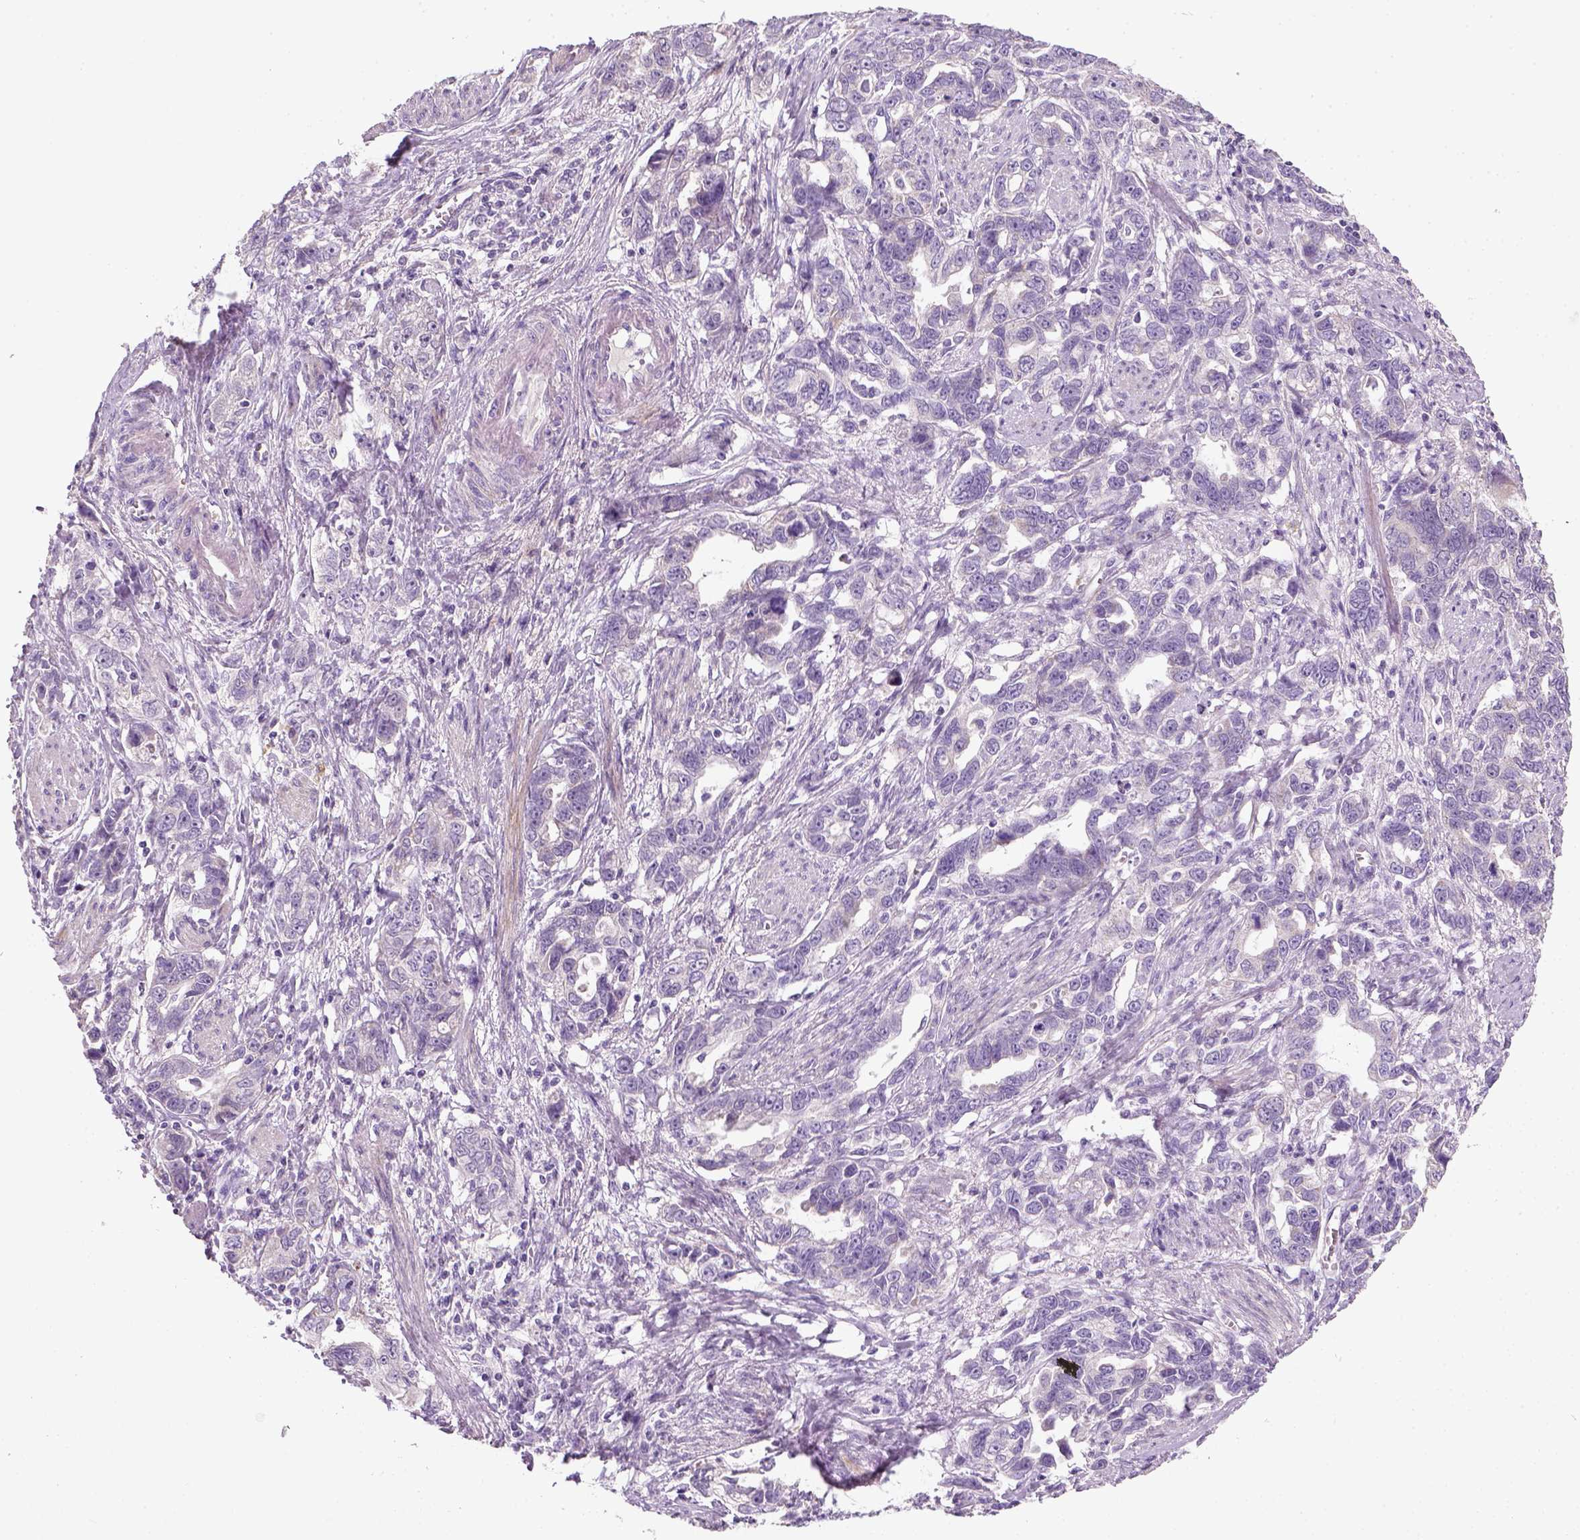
{"staining": {"intensity": "negative", "quantity": "none", "location": "none"}, "tissue": "ovarian cancer", "cell_type": "Tumor cells", "image_type": "cancer", "snomed": [{"axis": "morphology", "description": "Cystadenocarcinoma, serous, NOS"}, {"axis": "topography", "description": "Ovary"}], "caption": "Immunohistochemical staining of human serous cystadenocarcinoma (ovarian) demonstrates no significant staining in tumor cells.", "gene": "NUDT6", "patient": {"sex": "female", "age": 51}}